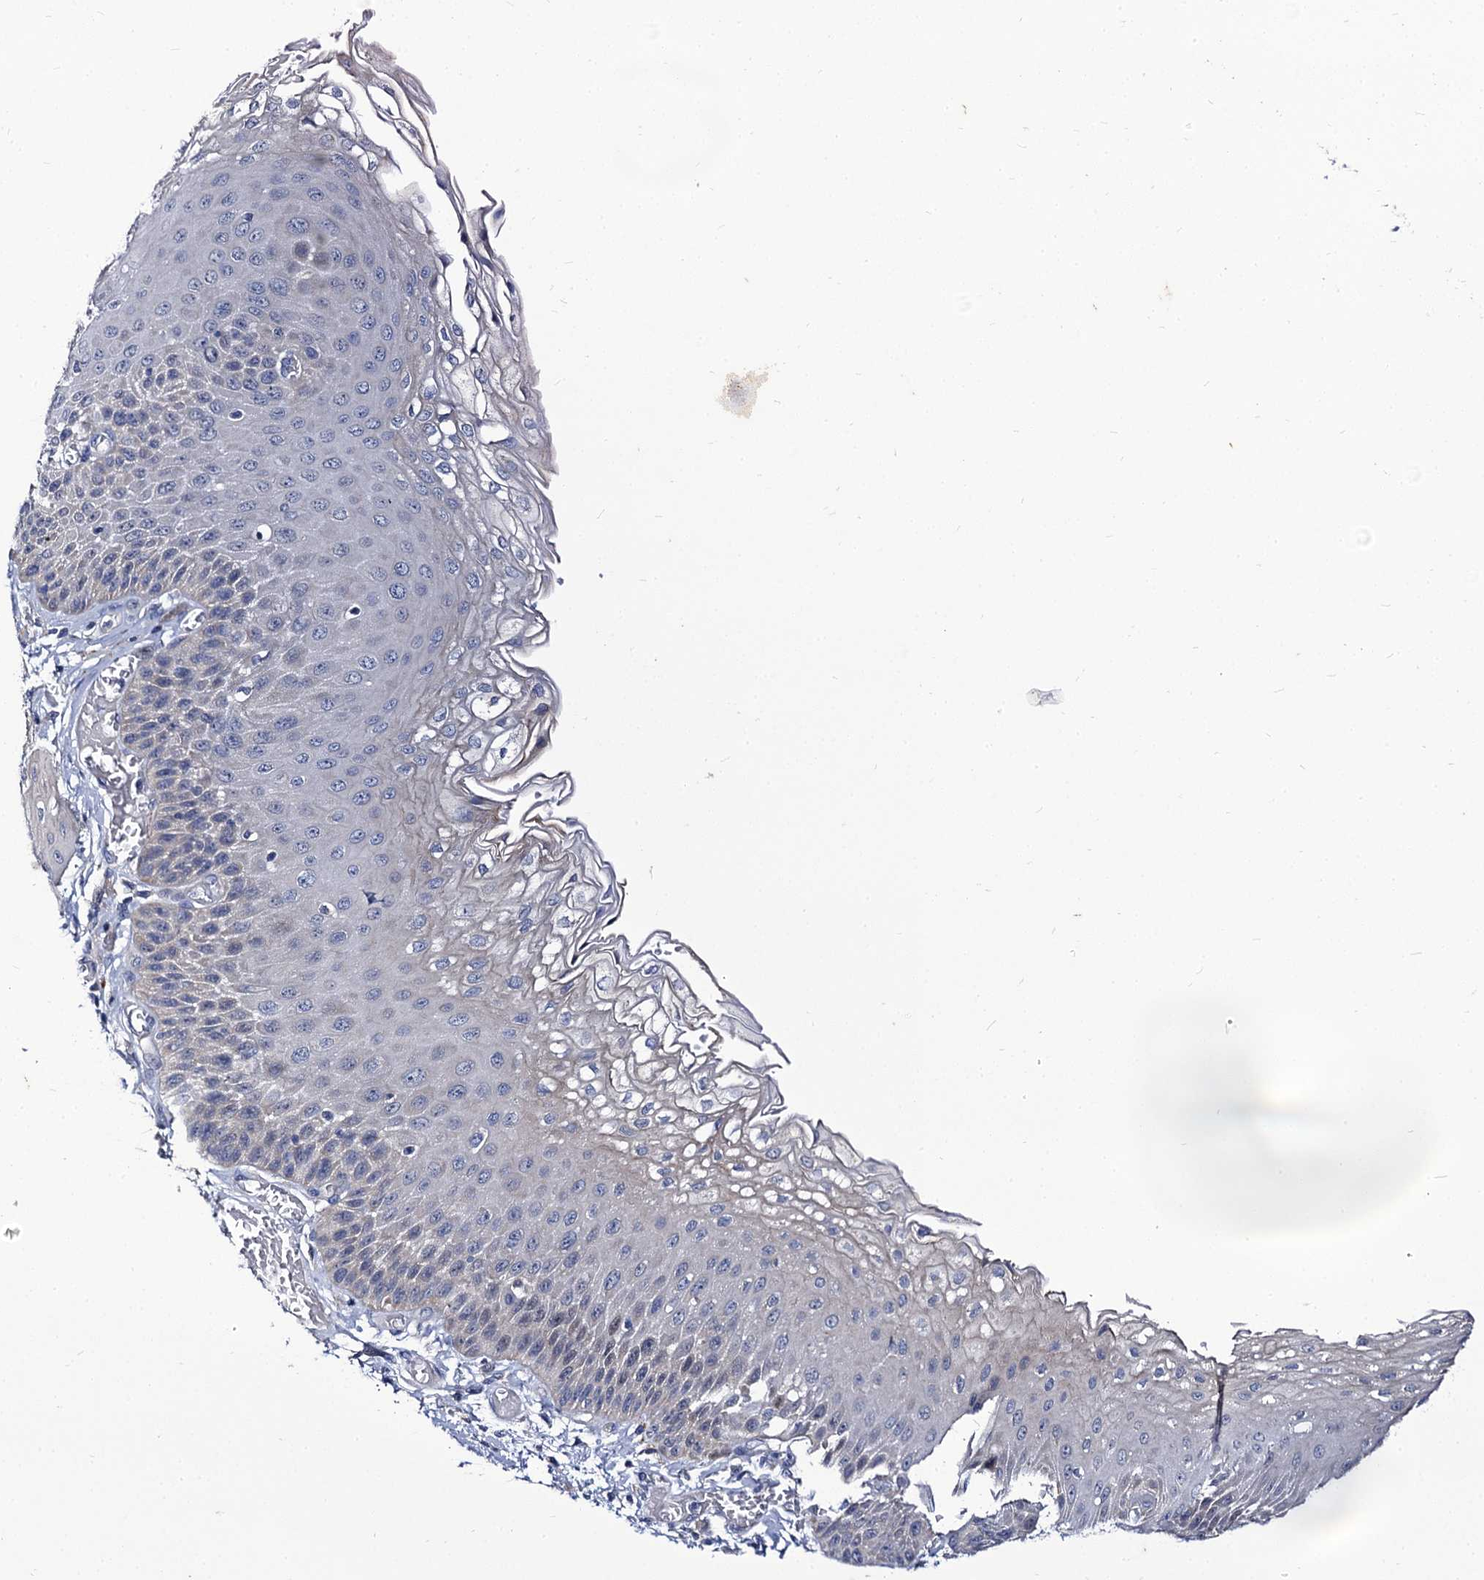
{"staining": {"intensity": "negative", "quantity": "none", "location": "none"}, "tissue": "esophagus", "cell_type": "Squamous epithelial cells", "image_type": "normal", "snomed": [{"axis": "morphology", "description": "Normal tissue, NOS"}, {"axis": "topography", "description": "Esophagus"}], "caption": "An immunohistochemistry photomicrograph of benign esophagus is shown. There is no staining in squamous epithelial cells of esophagus. Brightfield microscopy of immunohistochemistry (IHC) stained with DAB (3,3'-diaminobenzidine) (brown) and hematoxylin (blue), captured at high magnification.", "gene": "PANX2", "patient": {"sex": "male", "age": 81}}